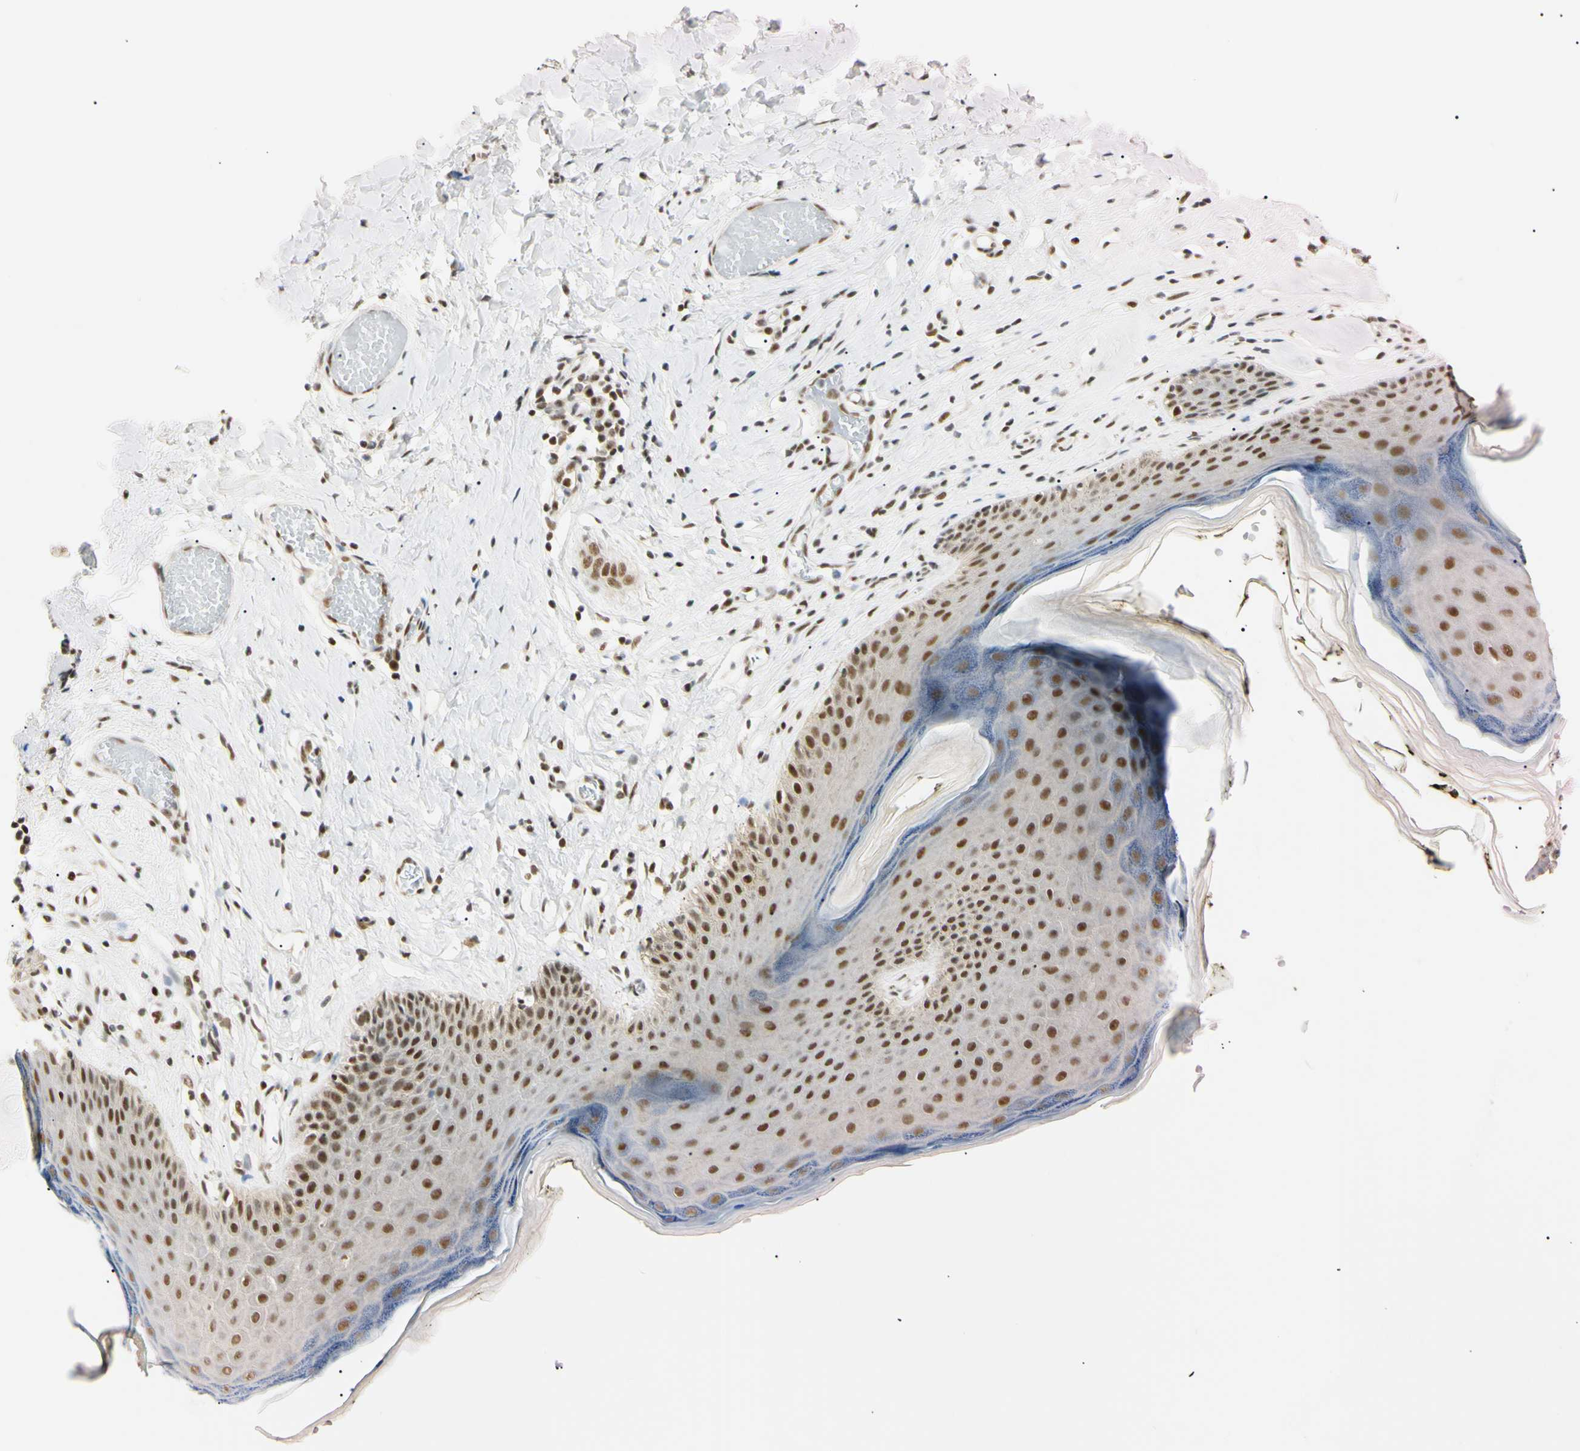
{"staining": {"intensity": "moderate", "quantity": ">75%", "location": "nuclear"}, "tissue": "skin", "cell_type": "Epidermal cells", "image_type": "normal", "snomed": [{"axis": "morphology", "description": "Normal tissue, NOS"}, {"axis": "morphology", "description": "Inflammation, NOS"}, {"axis": "topography", "description": "Vulva"}], "caption": "High-power microscopy captured an immunohistochemistry histopathology image of benign skin, revealing moderate nuclear staining in about >75% of epidermal cells.", "gene": "ZNF134", "patient": {"sex": "female", "age": 84}}